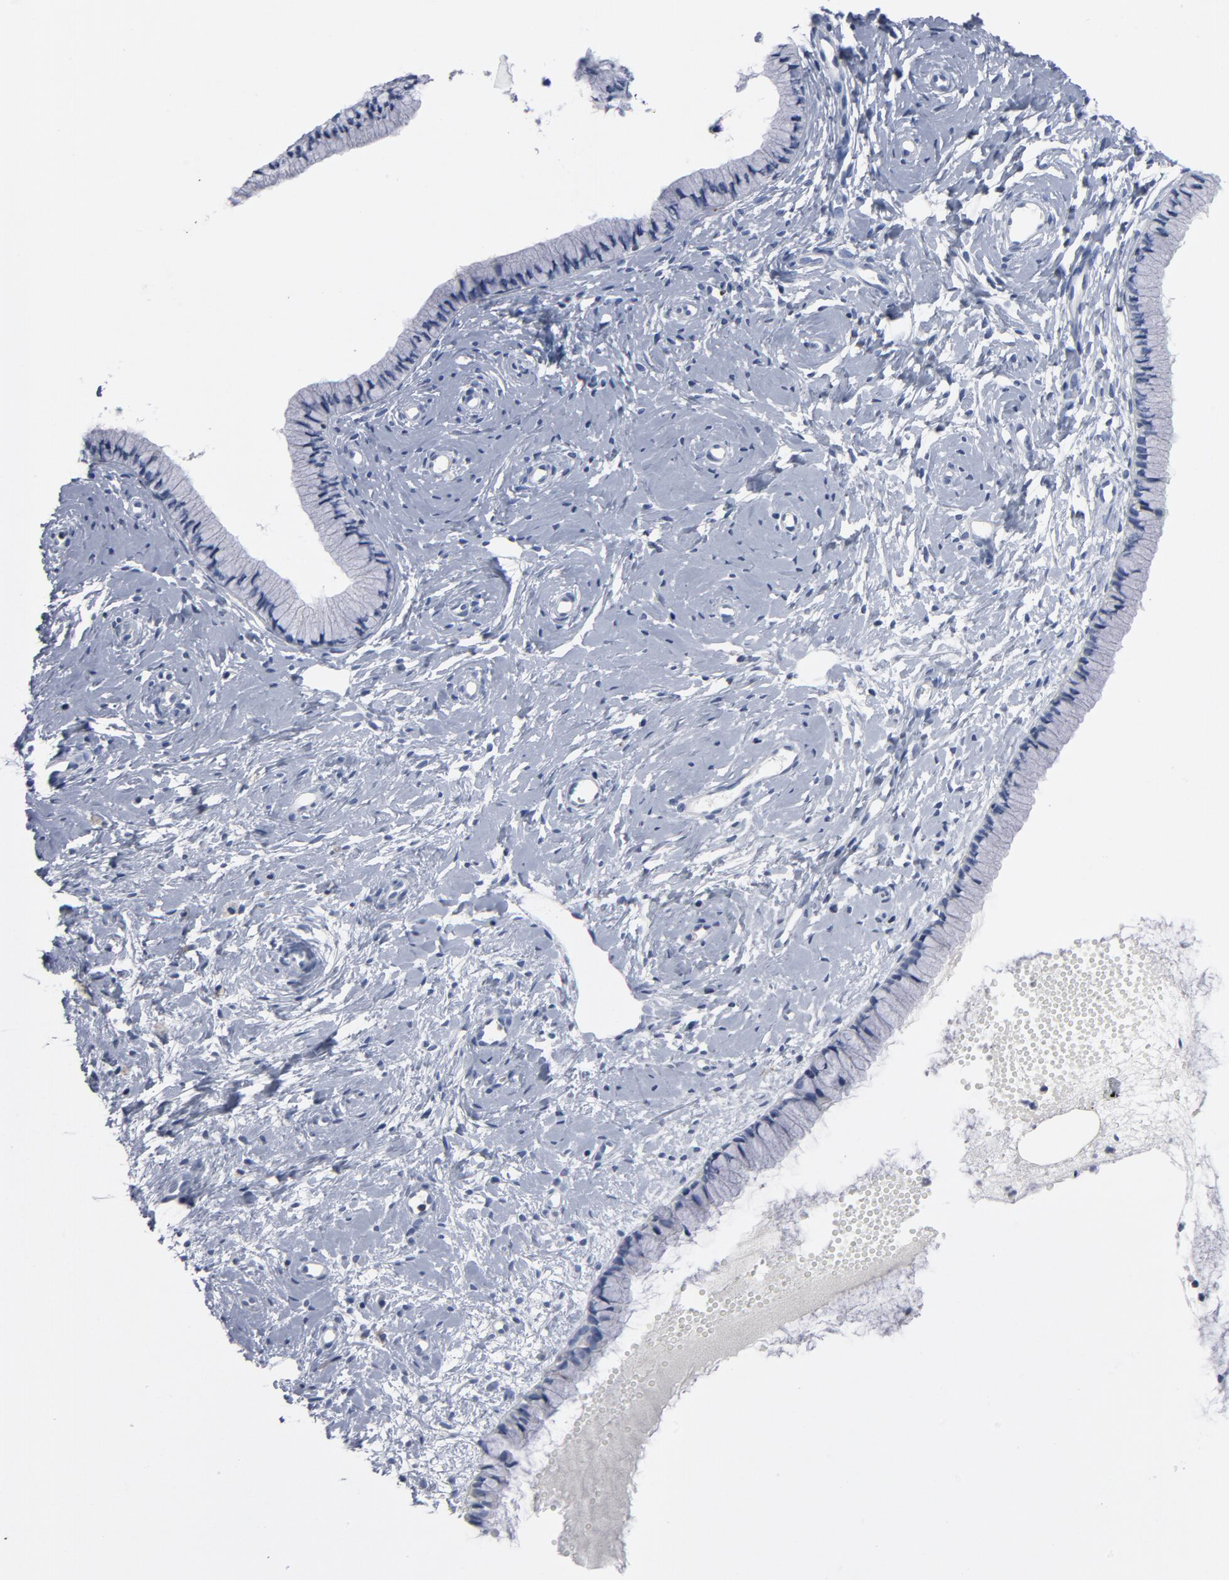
{"staining": {"intensity": "negative", "quantity": "none", "location": "none"}, "tissue": "cervix", "cell_type": "Glandular cells", "image_type": "normal", "snomed": [{"axis": "morphology", "description": "Normal tissue, NOS"}, {"axis": "topography", "description": "Cervix"}], "caption": "DAB immunohistochemical staining of benign human cervix reveals no significant staining in glandular cells. (DAB immunohistochemistry, high magnification).", "gene": "CDC20", "patient": {"sex": "female", "age": 46}}